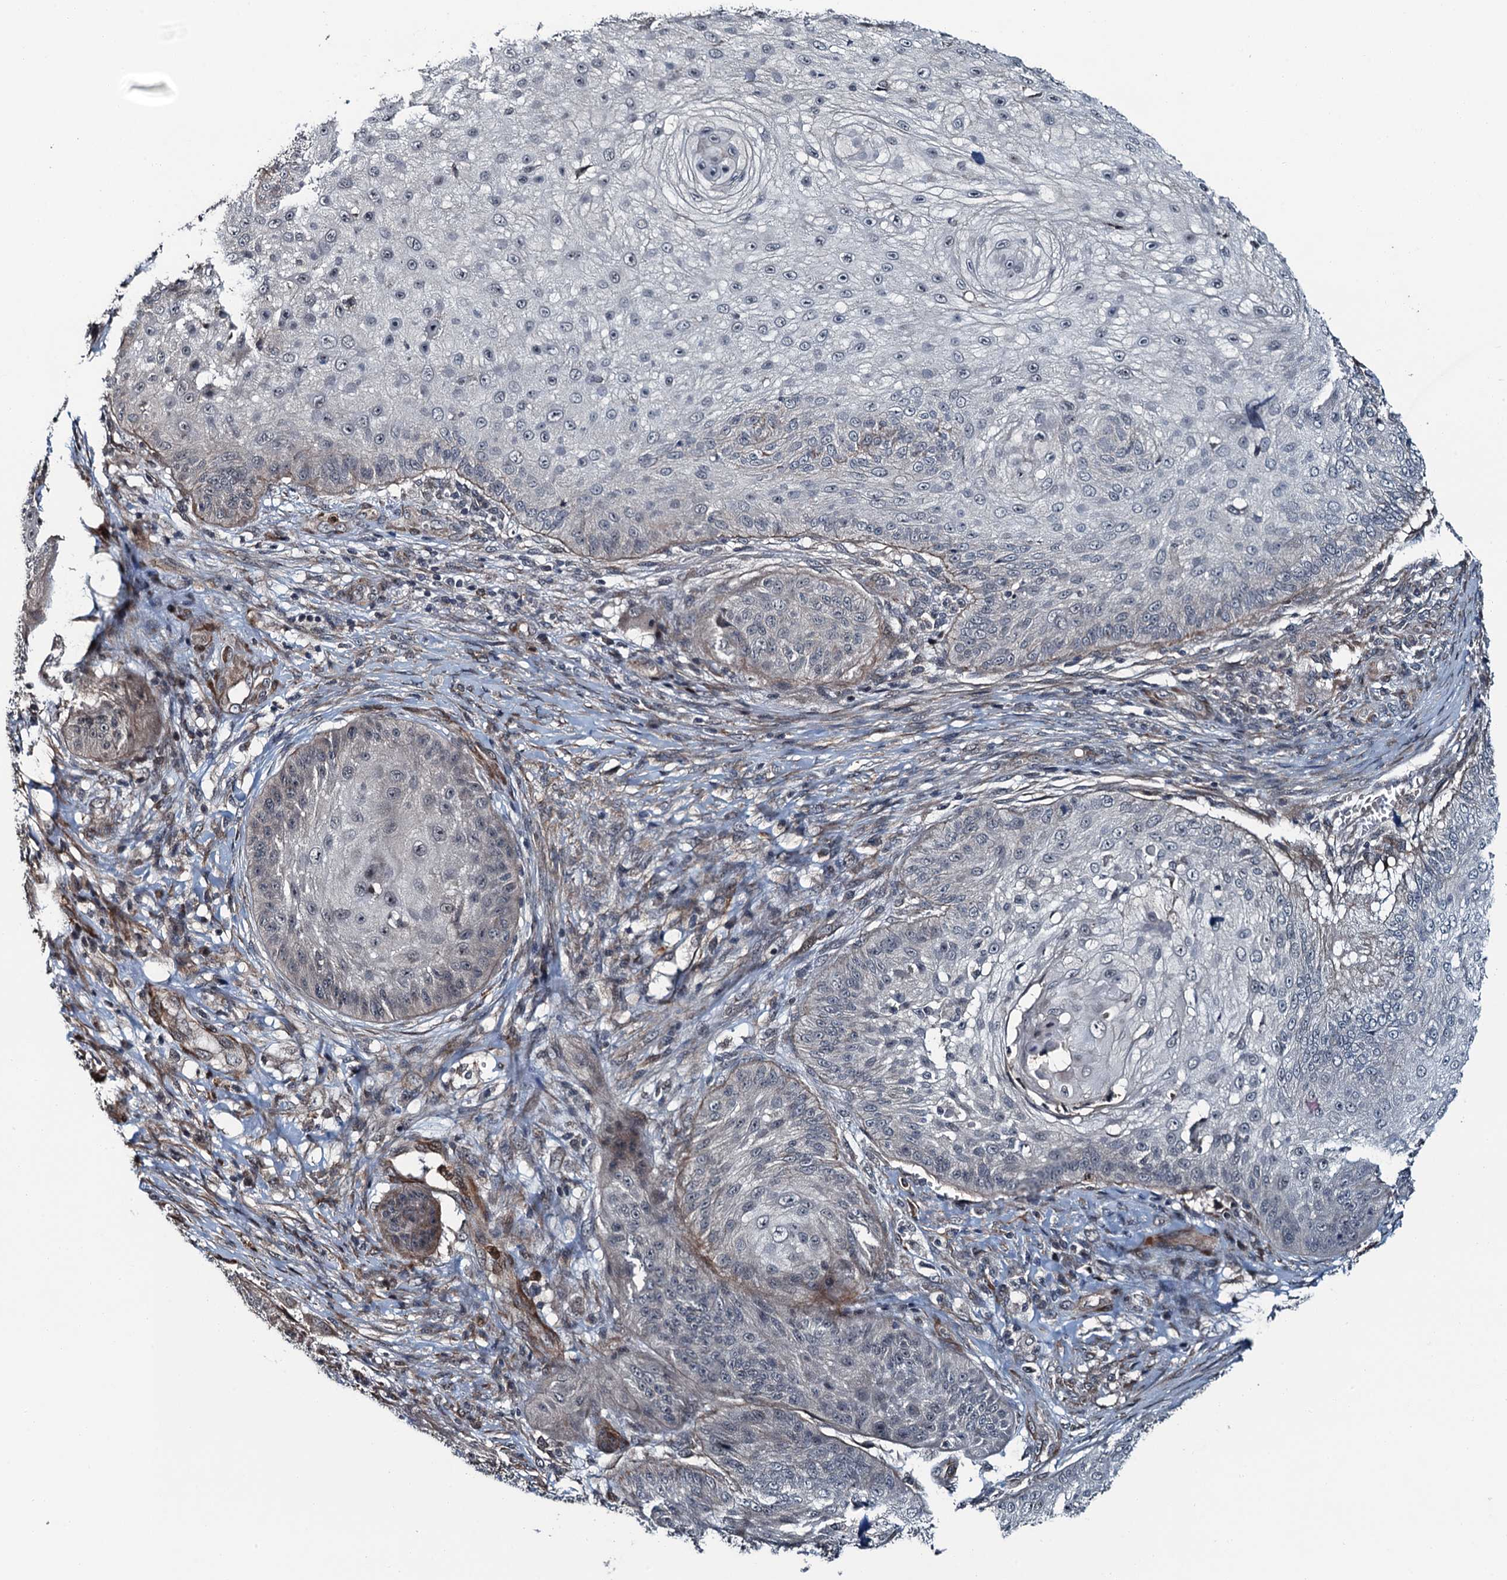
{"staining": {"intensity": "negative", "quantity": "none", "location": "none"}, "tissue": "skin cancer", "cell_type": "Tumor cells", "image_type": "cancer", "snomed": [{"axis": "morphology", "description": "Squamous cell carcinoma, NOS"}, {"axis": "topography", "description": "Skin"}], "caption": "Immunohistochemical staining of human skin squamous cell carcinoma shows no significant staining in tumor cells. (DAB immunohistochemistry visualized using brightfield microscopy, high magnification).", "gene": "WHAMM", "patient": {"sex": "male", "age": 70}}